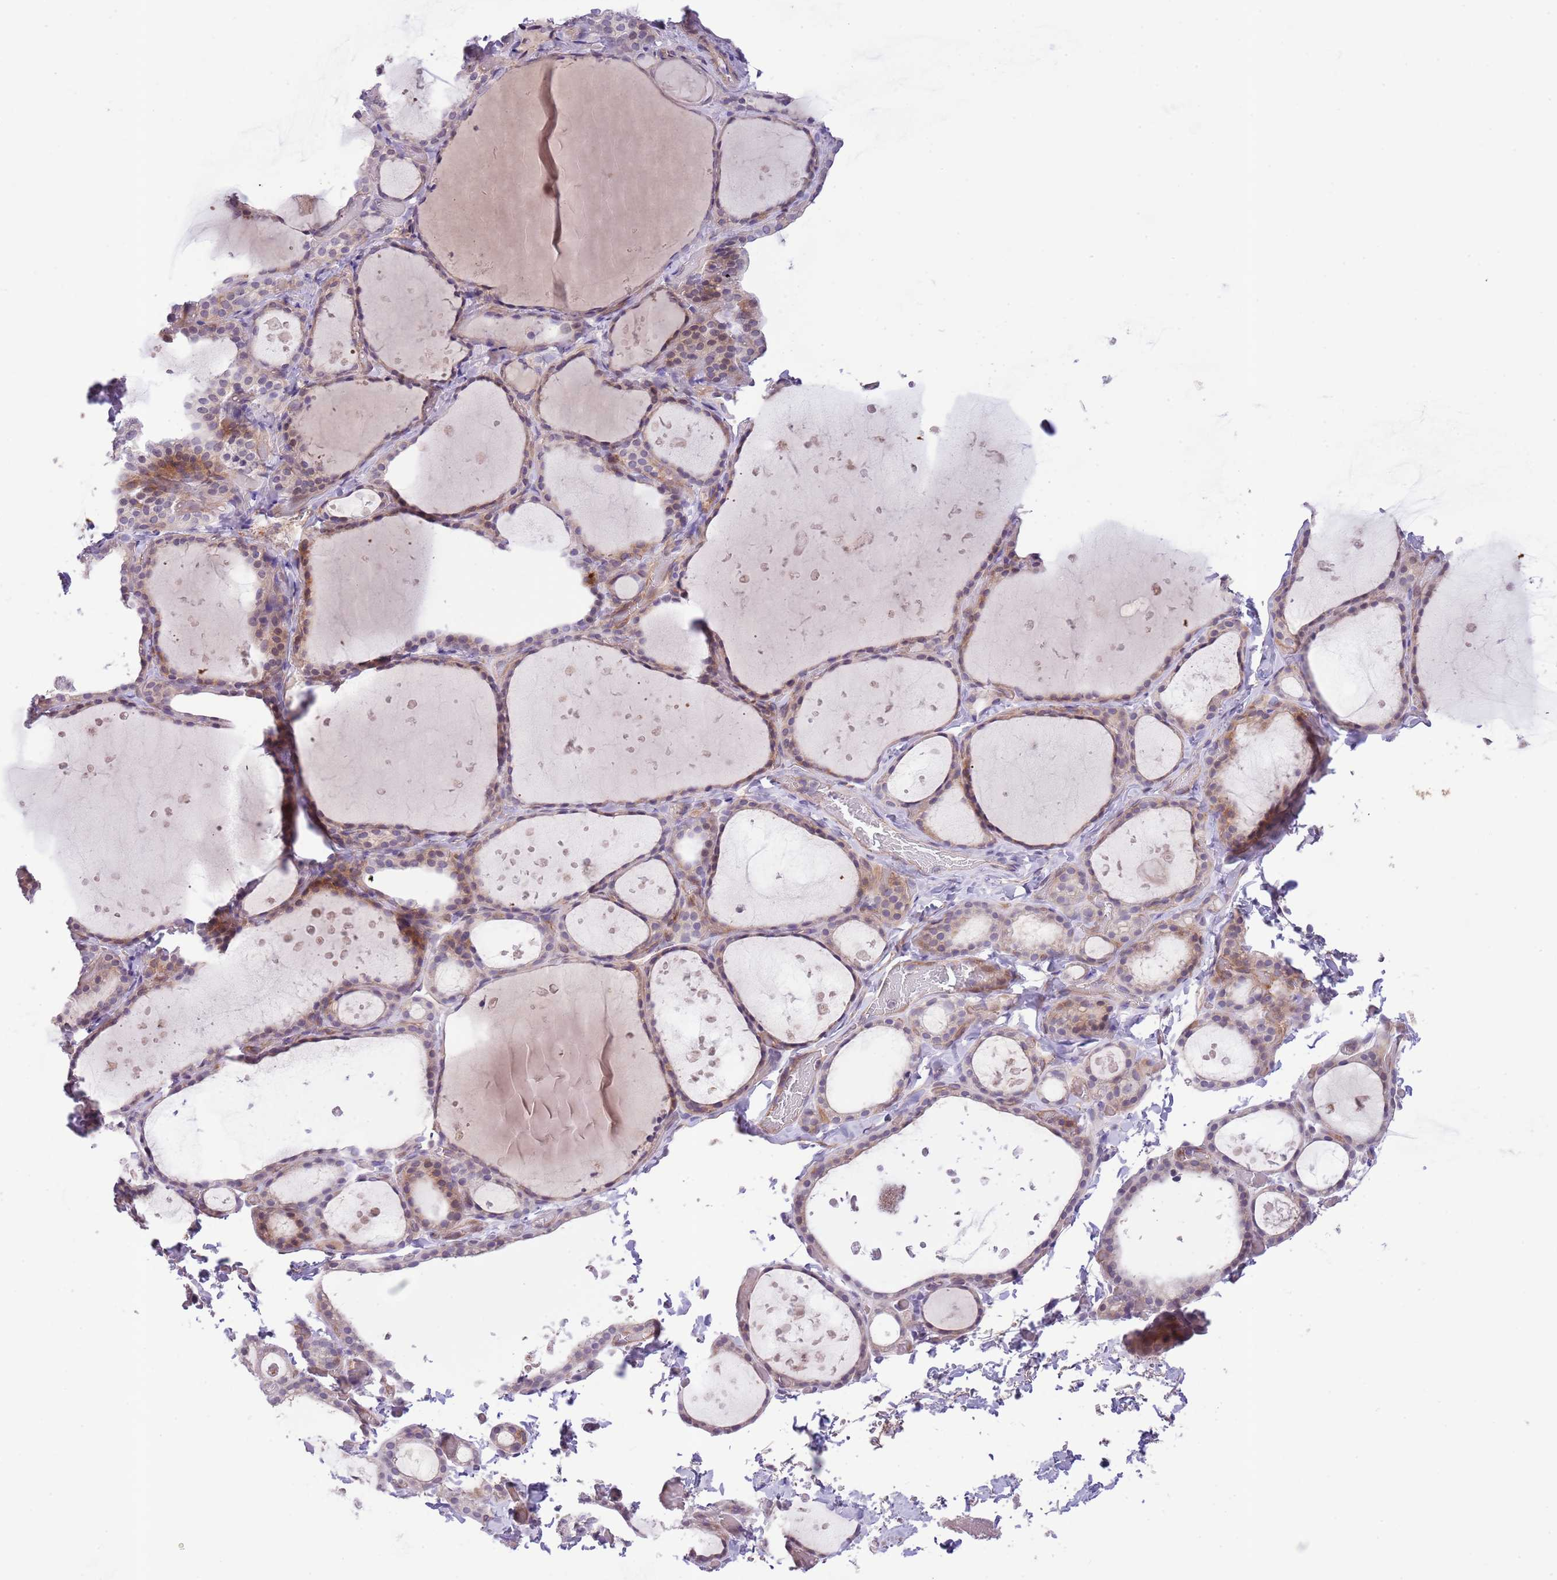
{"staining": {"intensity": "weak", "quantity": "25%-75%", "location": "cytoplasmic/membranous"}, "tissue": "thyroid gland", "cell_type": "Glandular cells", "image_type": "normal", "snomed": [{"axis": "morphology", "description": "Normal tissue, NOS"}, {"axis": "topography", "description": "Thyroid gland"}], "caption": "Weak cytoplasmic/membranous expression for a protein is appreciated in approximately 25%-75% of glandular cells of normal thyroid gland using immunohistochemistry.", "gene": "ZNF658", "patient": {"sex": "female", "age": 44}}